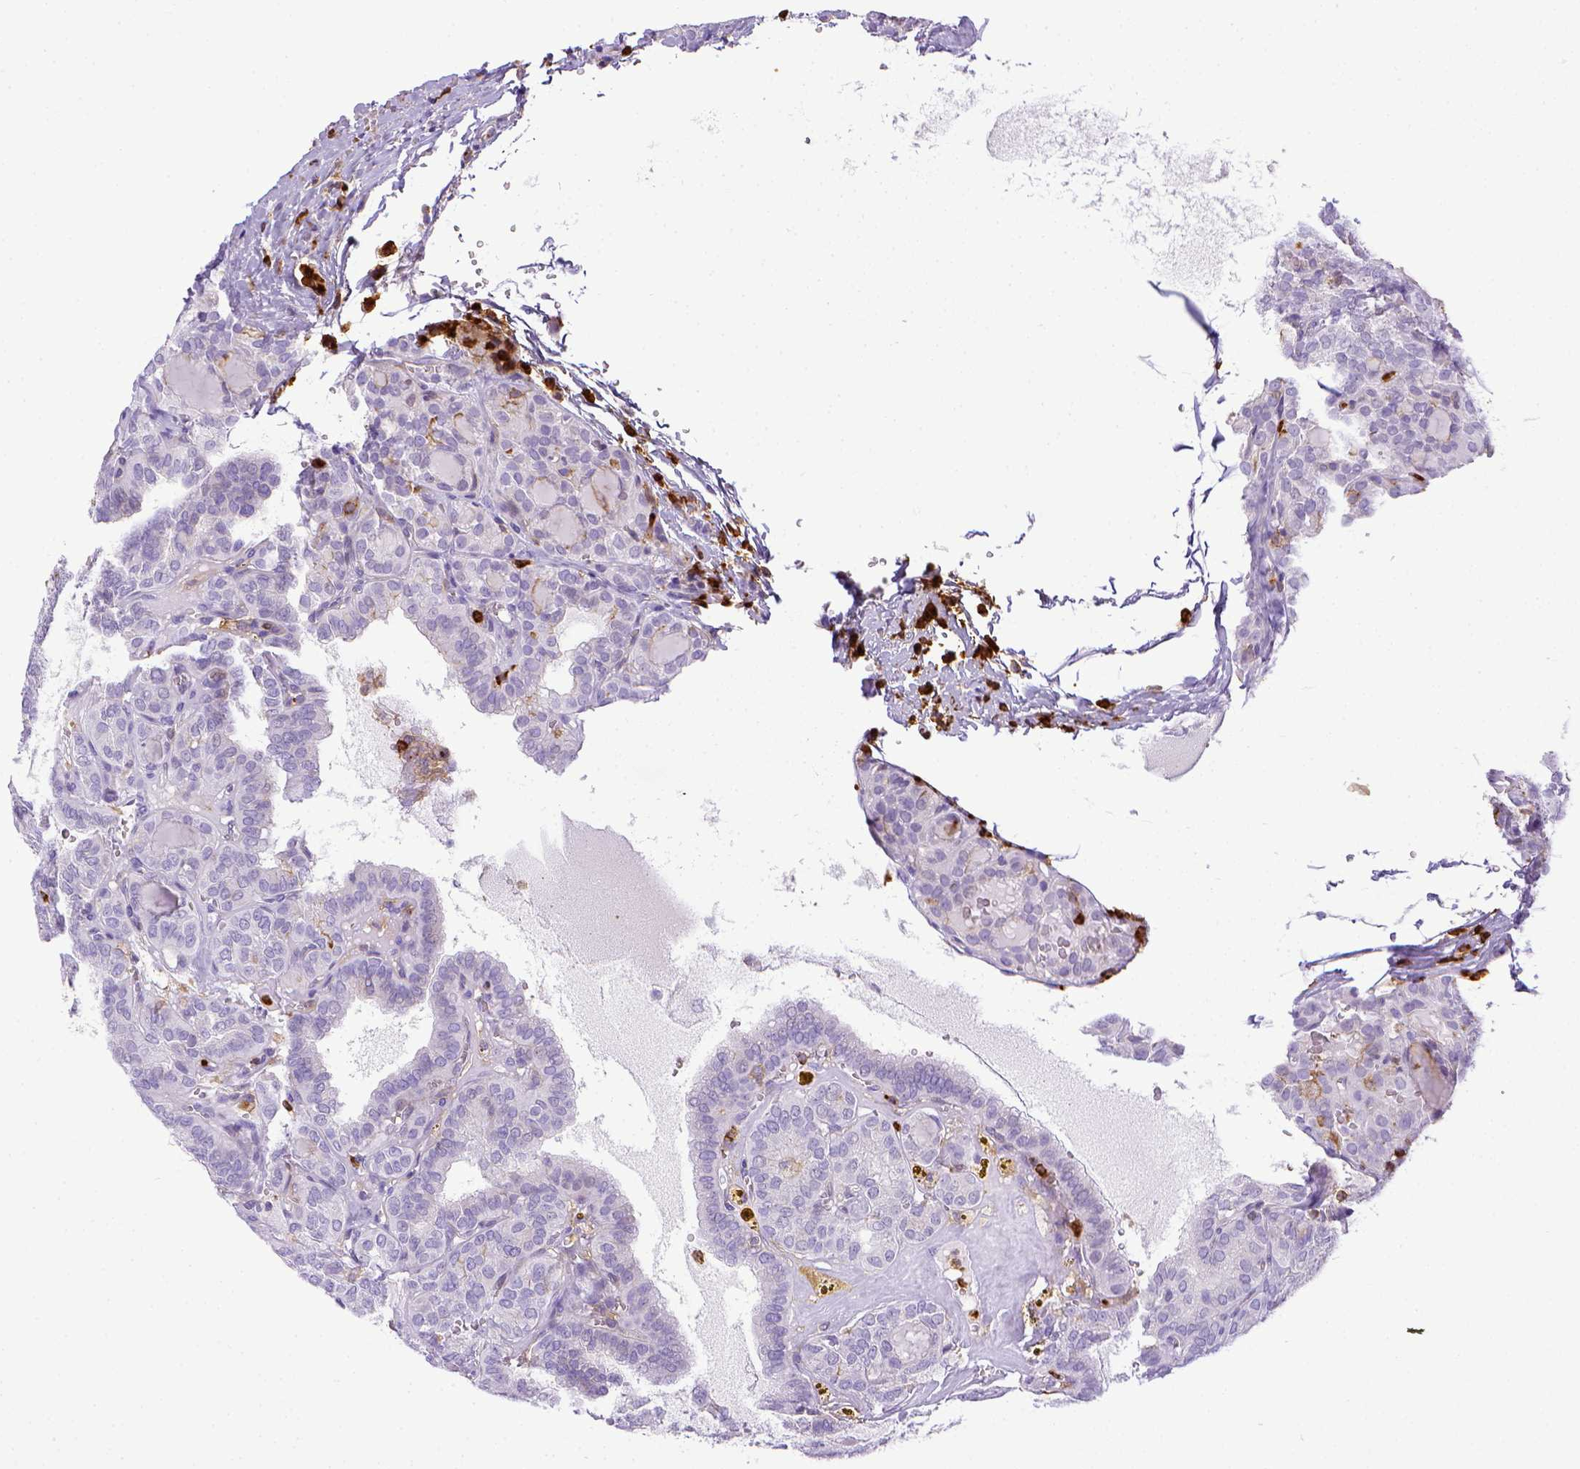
{"staining": {"intensity": "negative", "quantity": "none", "location": "none"}, "tissue": "thyroid cancer", "cell_type": "Tumor cells", "image_type": "cancer", "snomed": [{"axis": "morphology", "description": "Papillary adenocarcinoma, NOS"}, {"axis": "topography", "description": "Thyroid gland"}], "caption": "Immunohistochemistry (IHC) of papillary adenocarcinoma (thyroid) displays no positivity in tumor cells.", "gene": "ITGAM", "patient": {"sex": "female", "age": 41}}